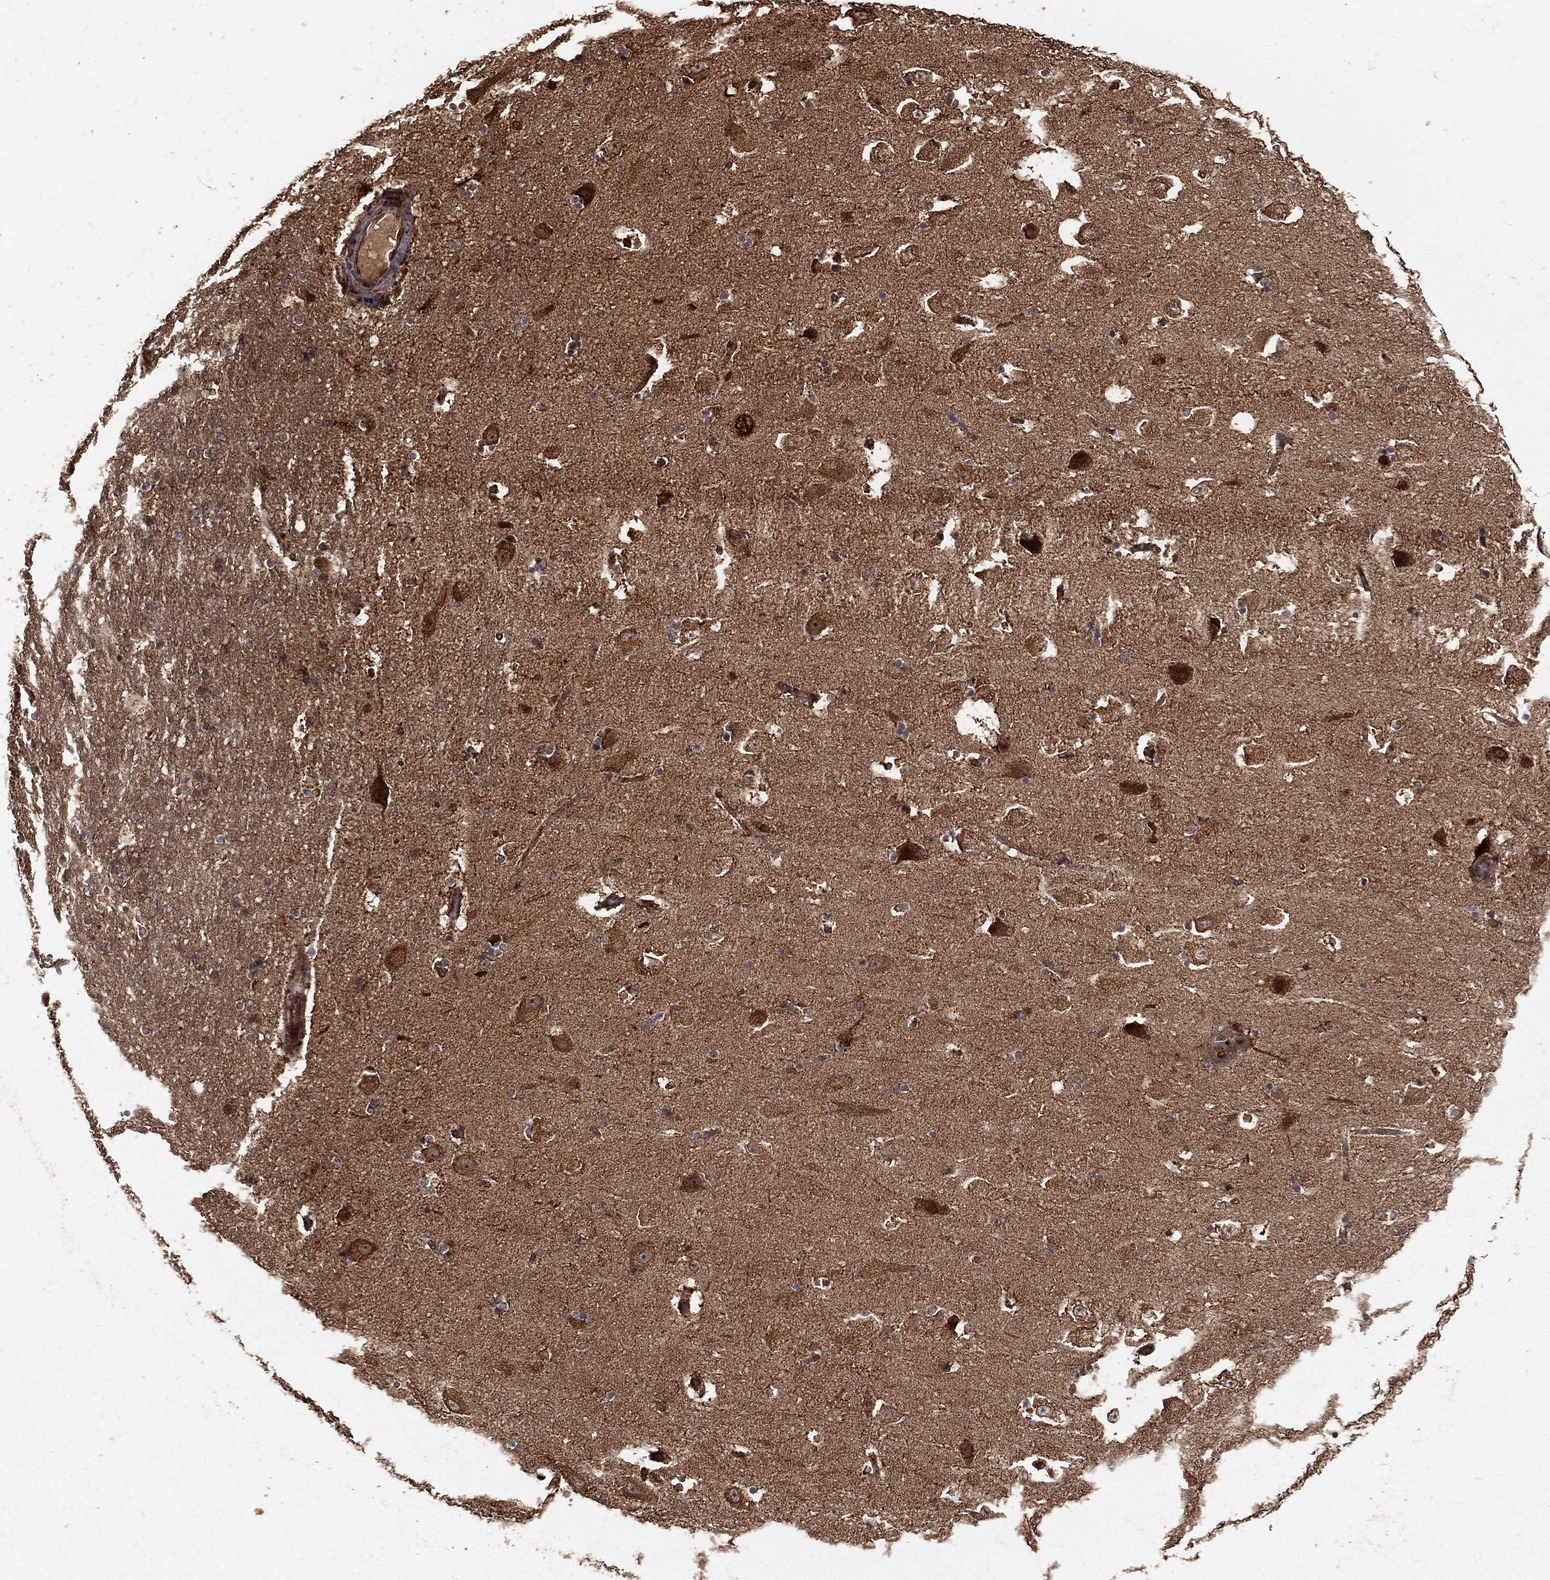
{"staining": {"intensity": "moderate", "quantity": "<25%", "location": "nuclear"}, "tissue": "hippocampus", "cell_type": "Glial cells", "image_type": "normal", "snomed": [{"axis": "morphology", "description": "Normal tissue, NOS"}, {"axis": "topography", "description": "Hippocampus"}], "caption": "Protein staining of unremarkable hippocampus reveals moderate nuclear positivity in approximately <25% of glial cells.", "gene": "MAPK1", "patient": {"sex": "male", "age": 51}}